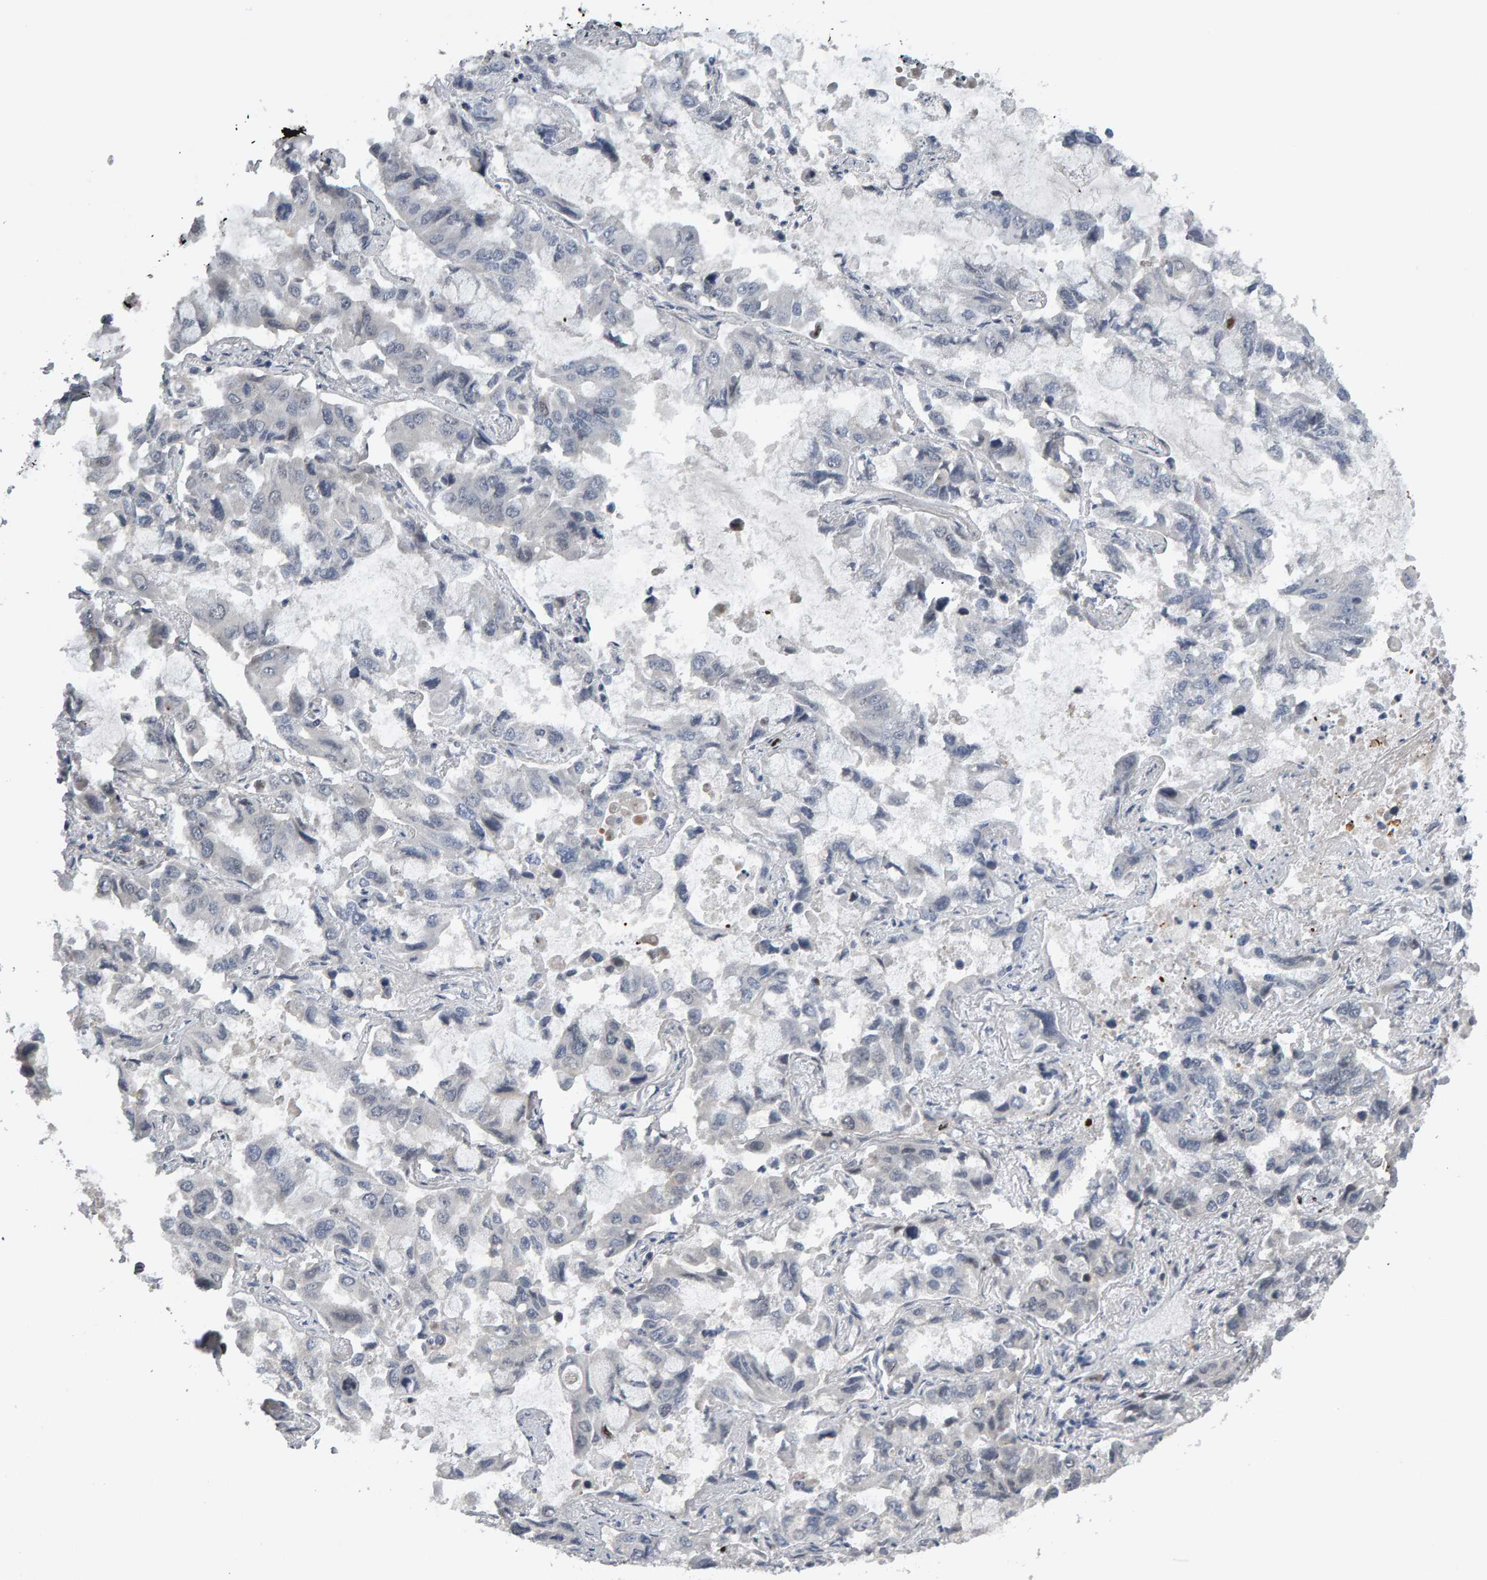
{"staining": {"intensity": "negative", "quantity": "none", "location": "none"}, "tissue": "lung cancer", "cell_type": "Tumor cells", "image_type": "cancer", "snomed": [{"axis": "morphology", "description": "Adenocarcinoma, NOS"}, {"axis": "topography", "description": "Lung"}], "caption": "This is an IHC micrograph of human lung adenocarcinoma. There is no expression in tumor cells.", "gene": "IPO8", "patient": {"sex": "male", "age": 64}}